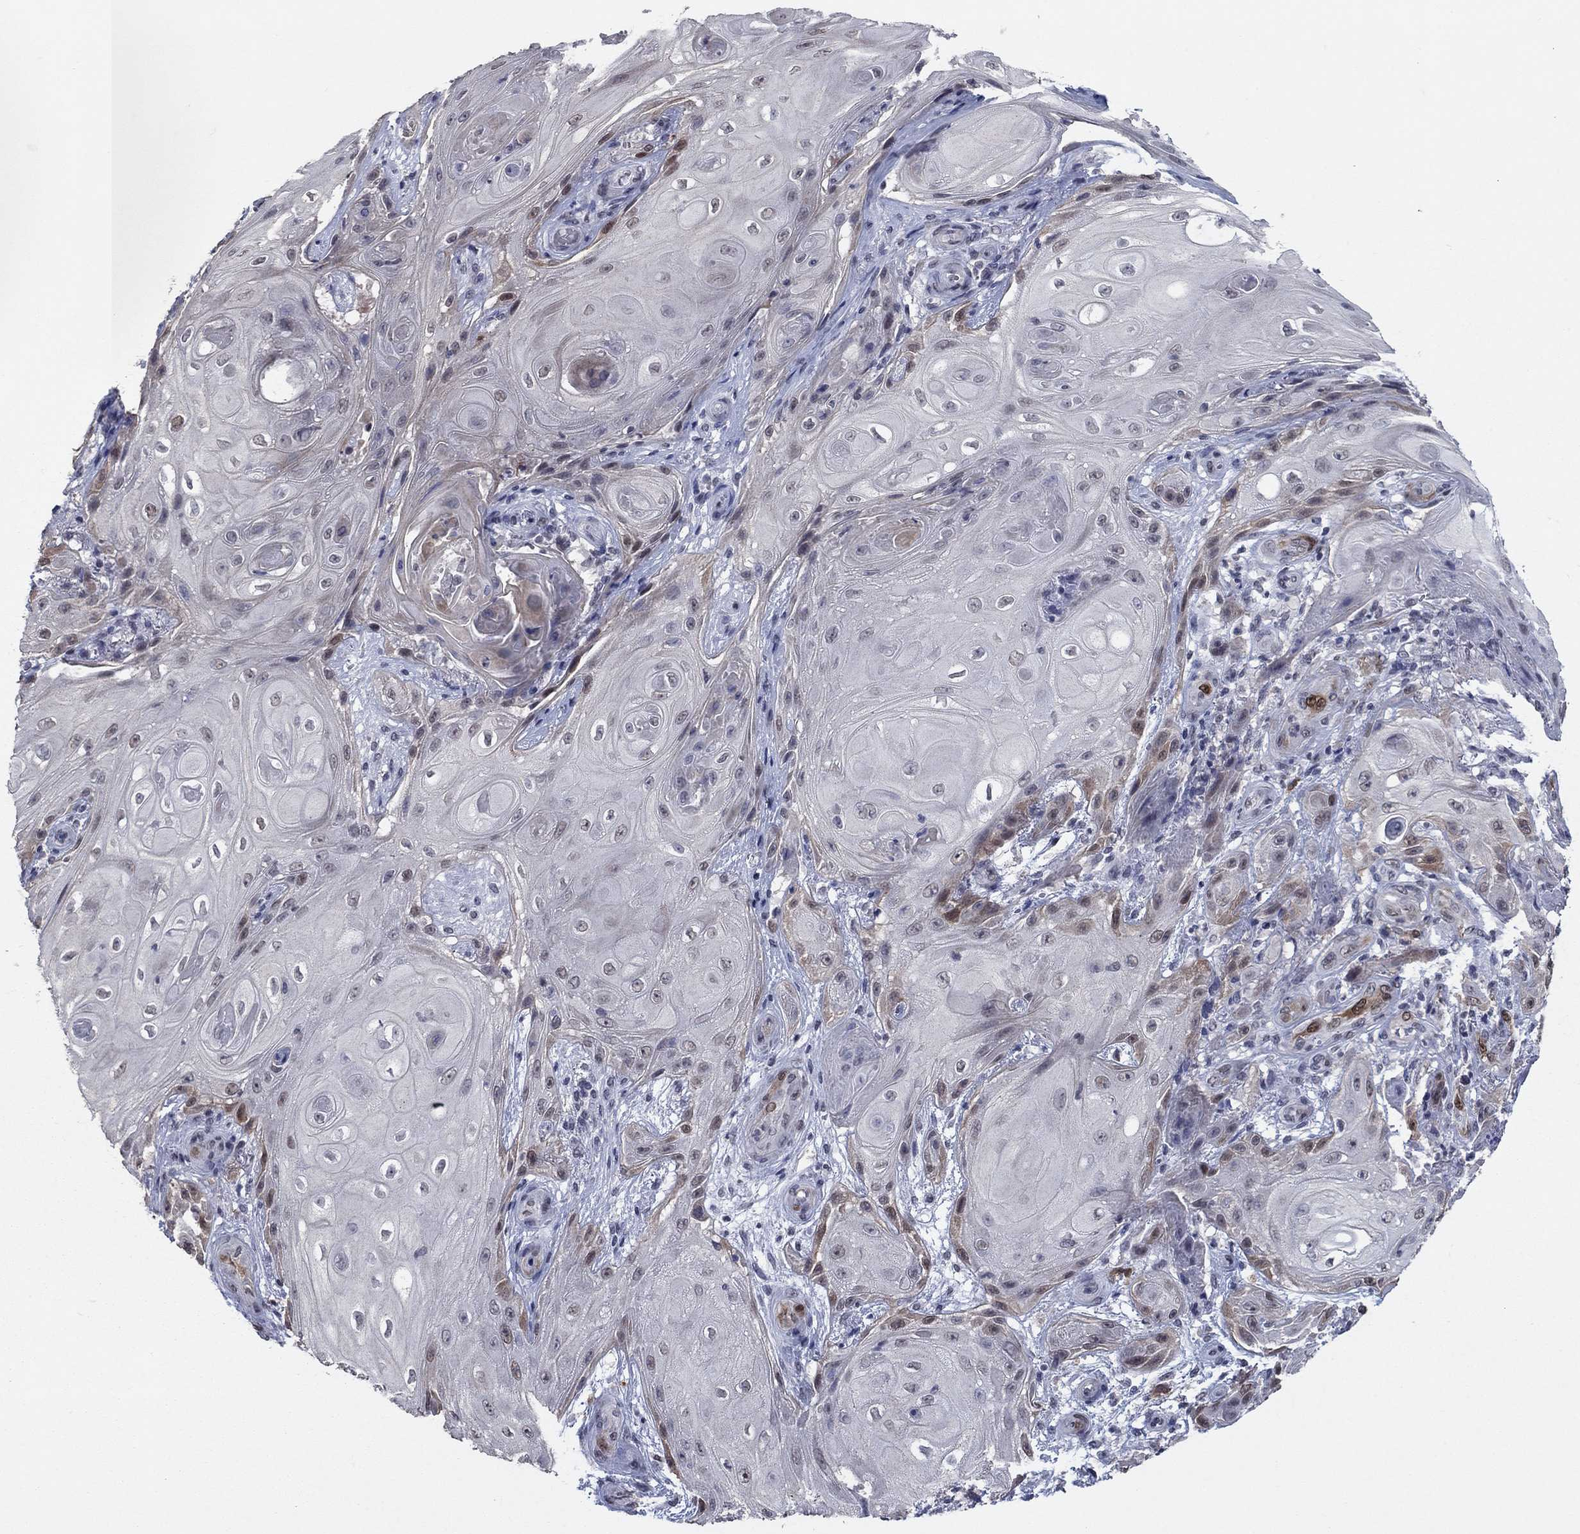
{"staining": {"intensity": "weak", "quantity": "25%-75%", "location": "cytoplasmic/membranous,nuclear"}, "tissue": "skin cancer", "cell_type": "Tumor cells", "image_type": "cancer", "snomed": [{"axis": "morphology", "description": "Squamous cell carcinoma, NOS"}, {"axis": "topography", "description": "Skin"}], "caption": "Protein analysis of squamous cell carcinoma (skin) tissue exhibits weak cytoplasmic/membranous and nuclear positivity in about 25%-75% of tumor cells.", "gene": "TYMS", "patient": {"sex": "male", "age": 62}}